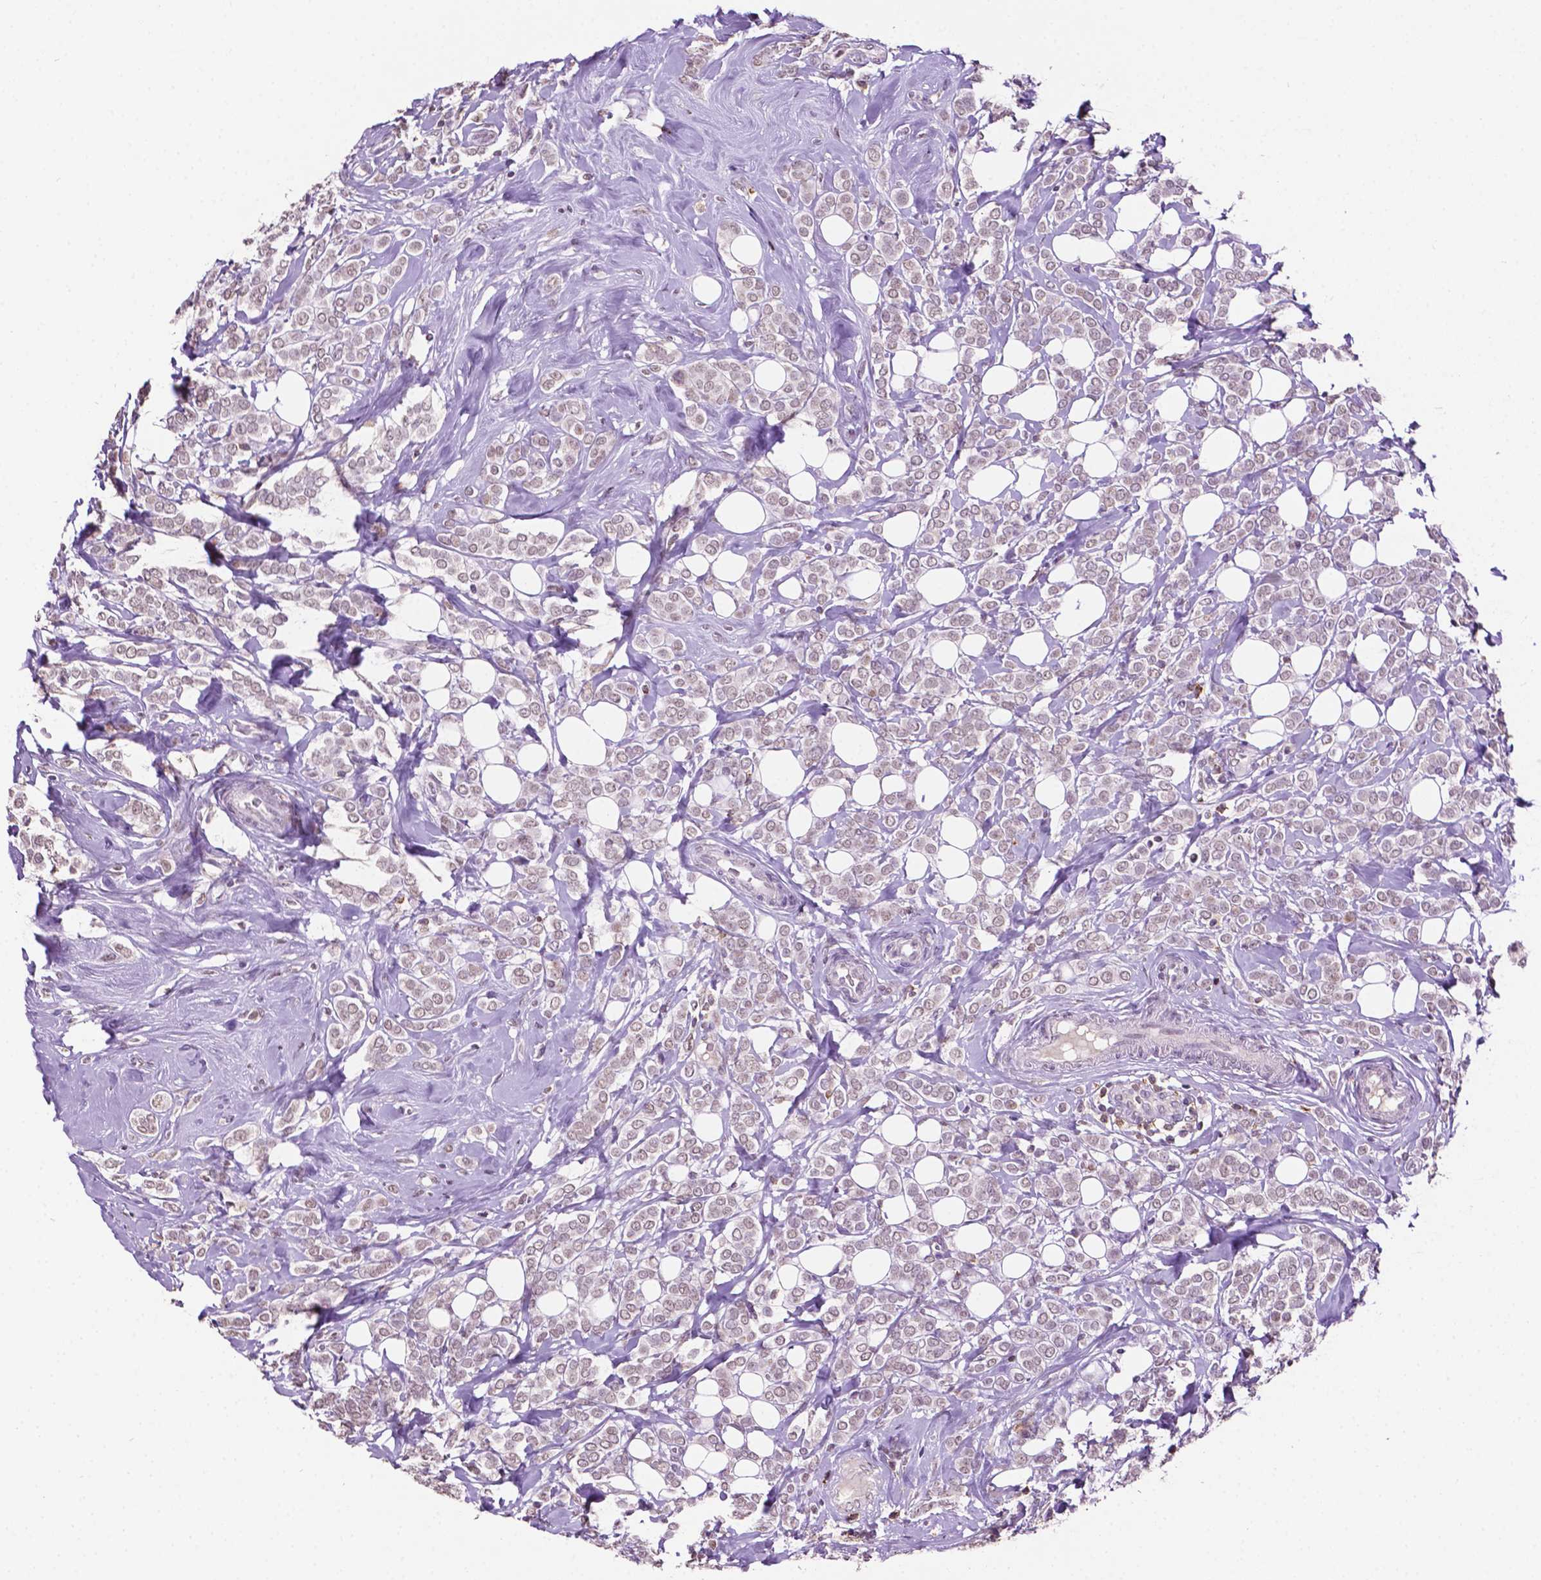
{"staining": {"intensity": "weak", "quantity": ">75%", "location": "nuclear"}, "tissue": "breast cancer", "cell_type": "Tumor cells", "image_type": "cancer", "snomed": [{"axis": "morphology", "description": "Lobular carcinoma"}, {"axis": "topography", "description": "Breast"}], "caption": "Immunohistochemical staining of lobular carcinoma (breast) displays low levels of weak nuclear staining in approximately >75% of tumor cells. (DAB IHC, brown staining for protein, blue staining for nuclei).", "gene": "PTPN6", "patient": {"sex": "female", "age": 49}}